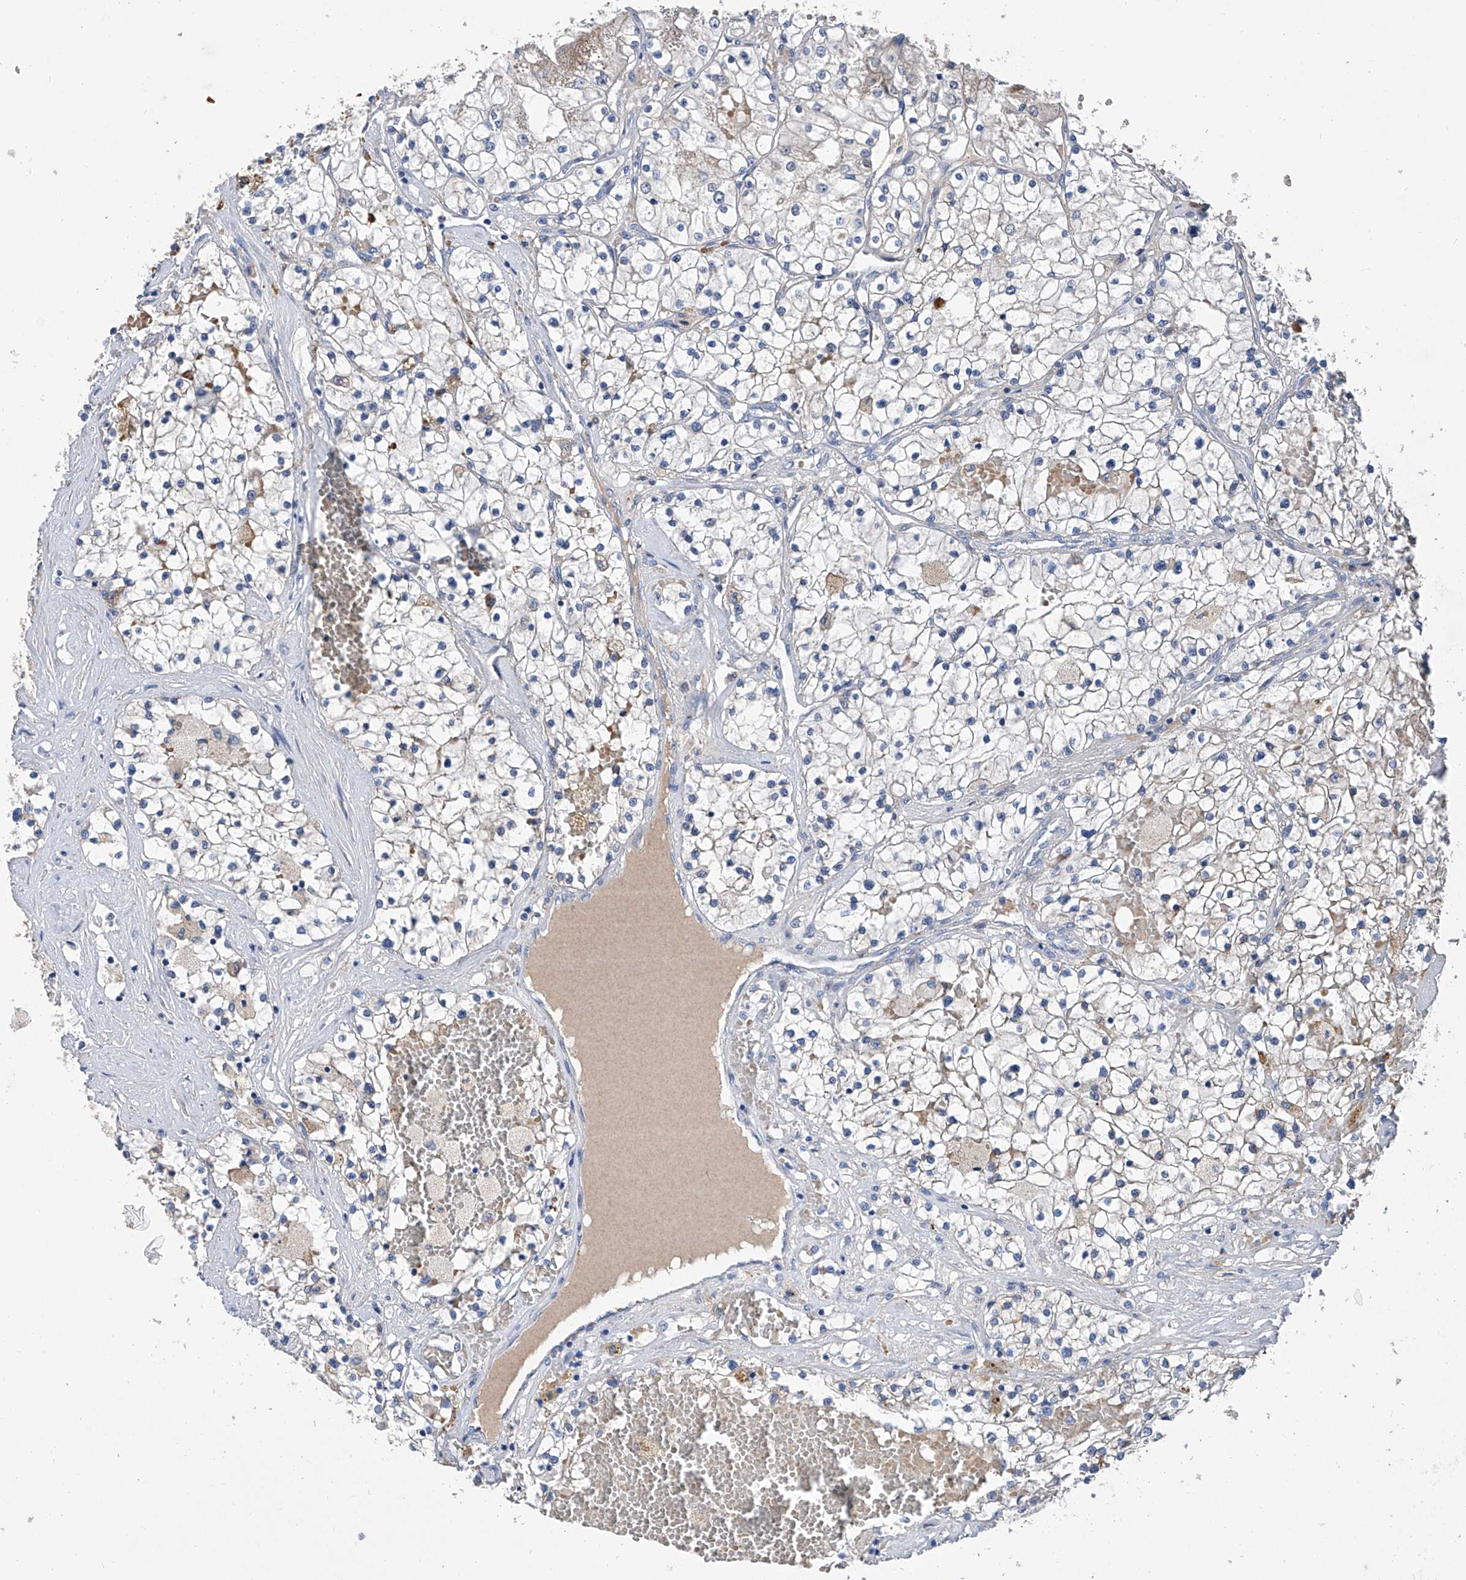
{"staining": {"intensity": "weak", "quantity": "<25%", "location": "cytoplasmic/membranous"}, "tissue": "renal cancer", "cell_type": "Tumor cells", "image_type": "cancer", "snomed": [{"axis": "morphology", "description": "Normal tissue, NOS"}, {"axis": "morphology", "description": "Adenocarcinoma, NOS"}, {"axis": "topography", "description": "Kidney"}], "caption": "High magnification brightfield microscopy of renal adenocarcinoma stained with DAB (3,3'-diaminobenzidine) (brown) and counterstained with hematoxylin (blue): tumor cells show no significant positivity. (Brightfield microscopy of DAB (3,3'-diaminobenzidine) IHC at high magnification).", "gene": "GPT", "patient": {"sex": "male", "age": 68}}